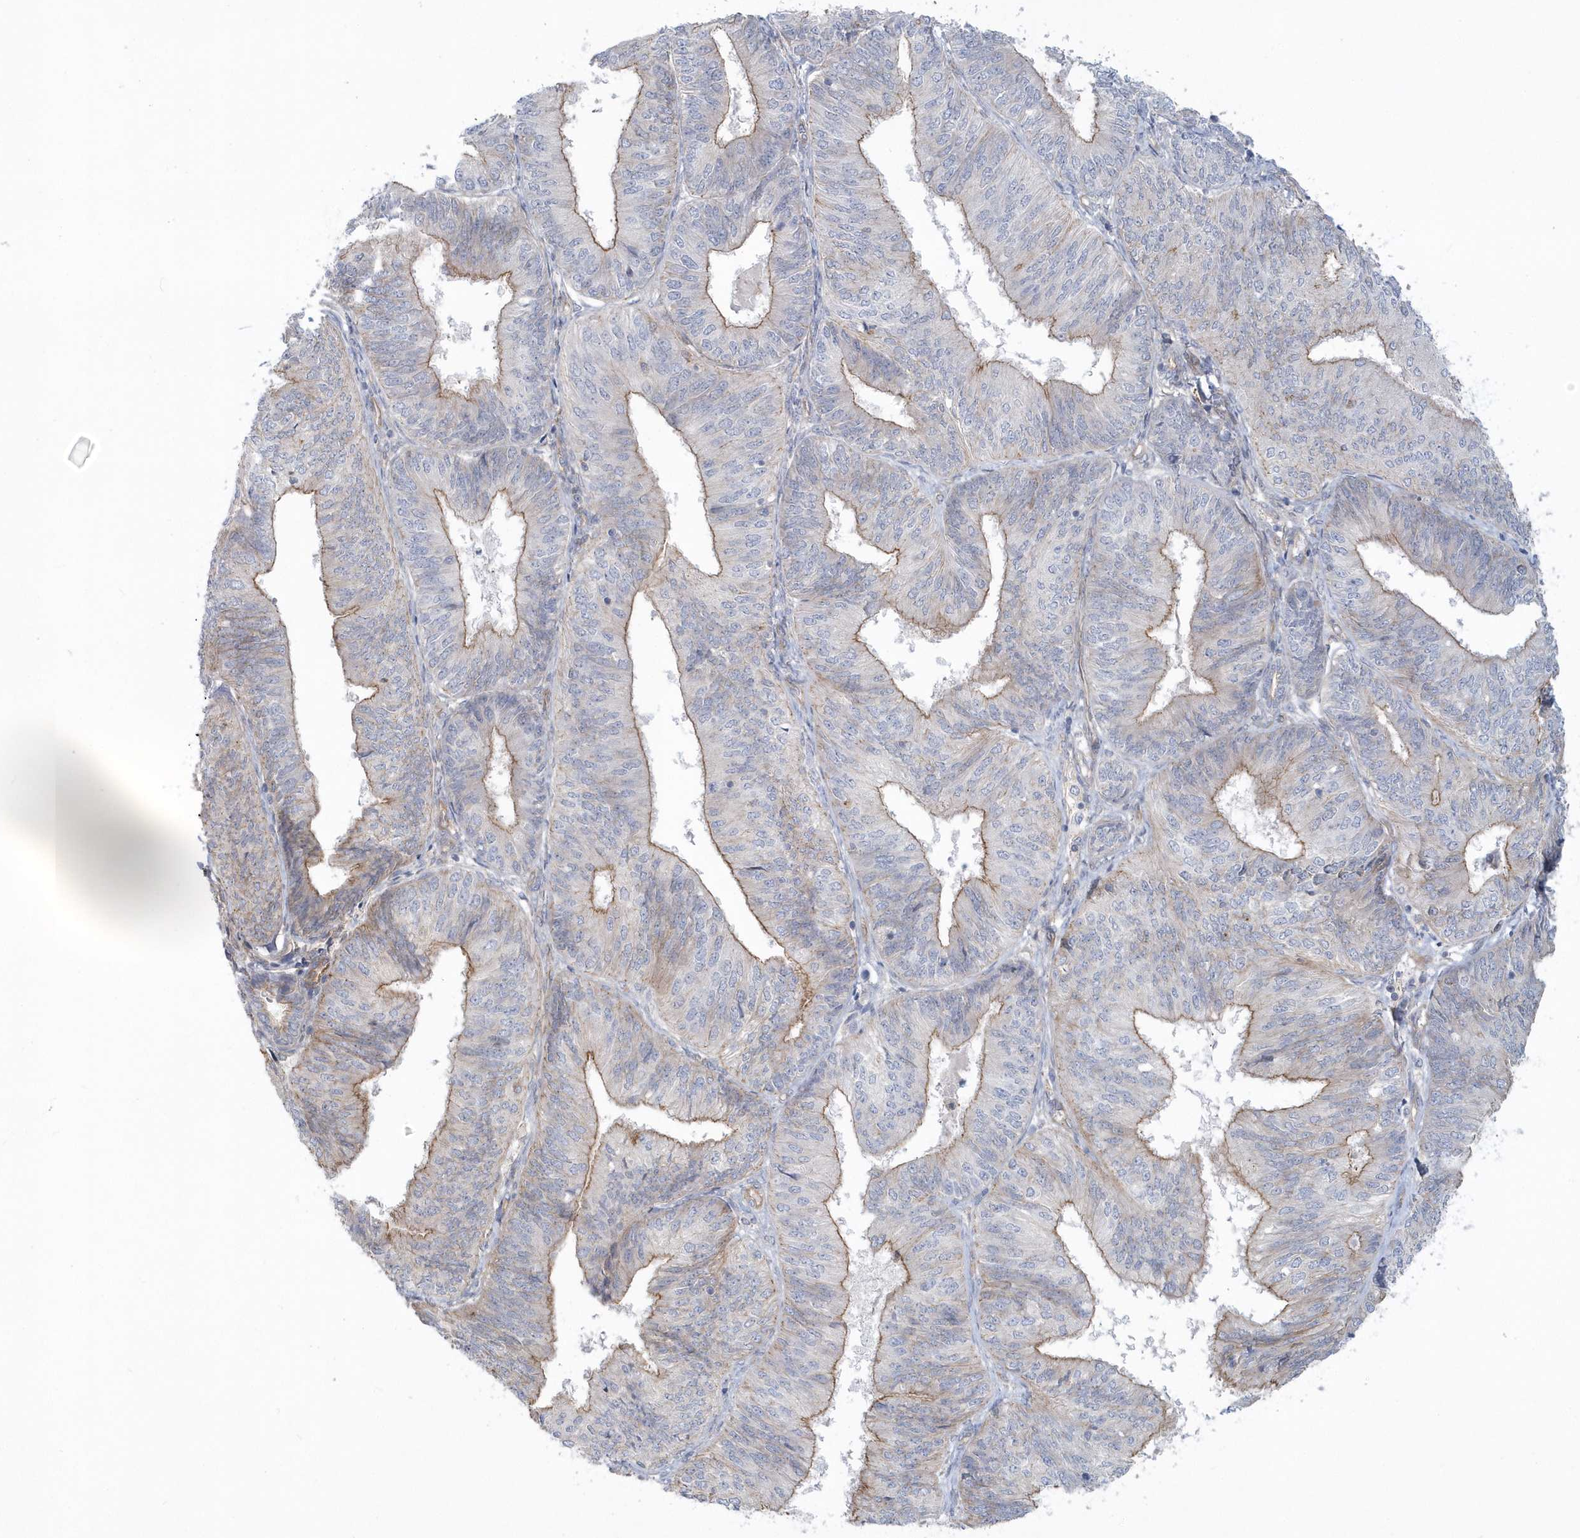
{"staining": {"intensity": "weak", "quantity": "<25%", "location": "cytoplasmic/membranous"}, "tissue": "endometrial cancer", "cell_type": "Tumor cells", "image_type": "cancer", "snomed": [{"axis": "morphology", "description": "Adenocarcinoma, NOS"}, {"axis": "topography", "description": "Endometrium"}], "caption": "DAB immunohistochemical staining of human endometrial cancer (adenocarcinoma) shows no significant expression in tumor cells.", "gene": "RAI14", "patient": {"sex": "female", "age": 58}}